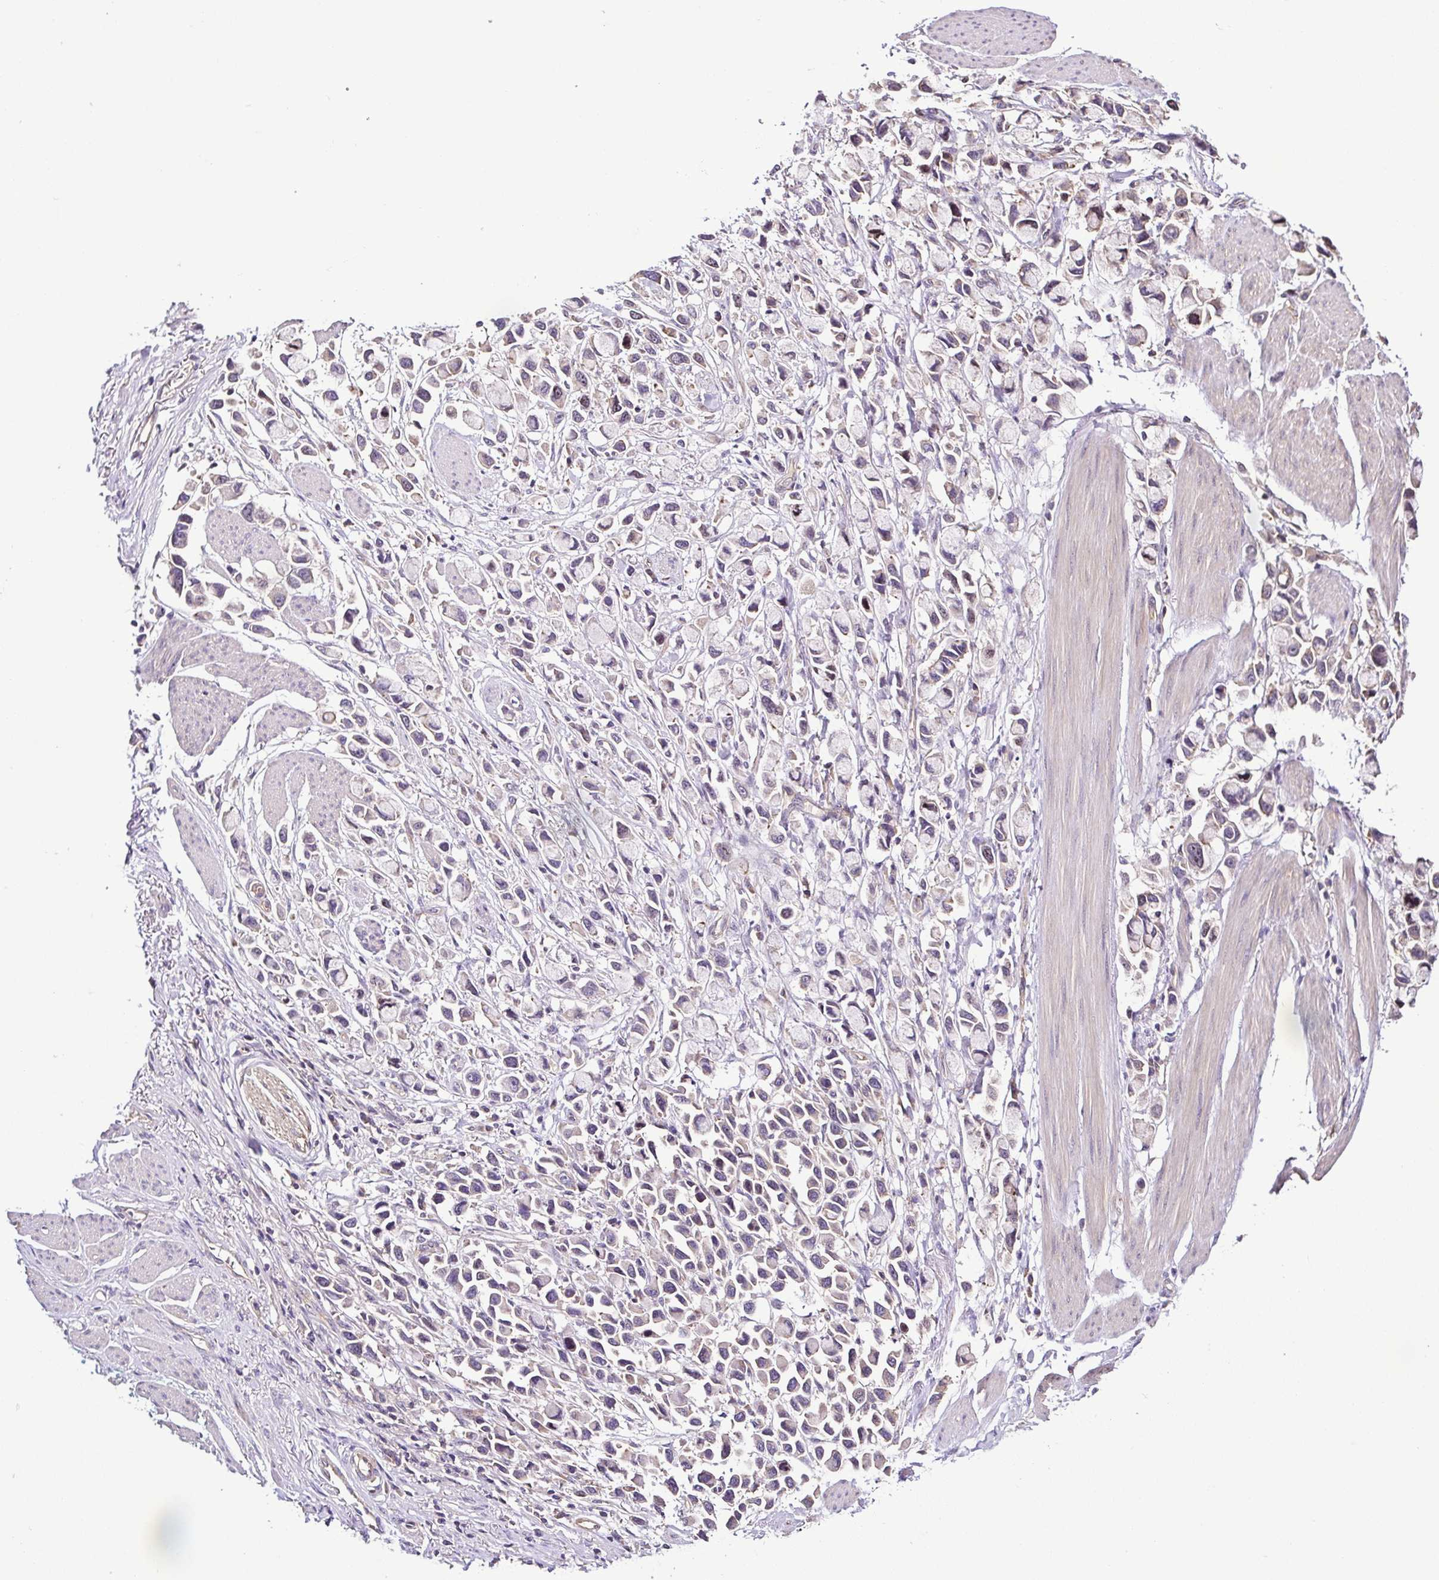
{"staining": {"intensity": "negative", "quantity": "none", "location": "none"}, "tissue": "stomach cancer", "cell_type": "Tumor cells", "image_type": "cancer", "snomed": [{"axis": "morphology", "description": "Adenocarcinoma, NOS"}, {"axis": "topography", "description": "Stomach"}], "caption": "Immunohistochemistry (IHC) of stomach cancer (adenocarcinoma) demonstrates no positivity in tumor cells.", "gene": "LMOD2", "patient": {"sex": "female", "age": 81}}